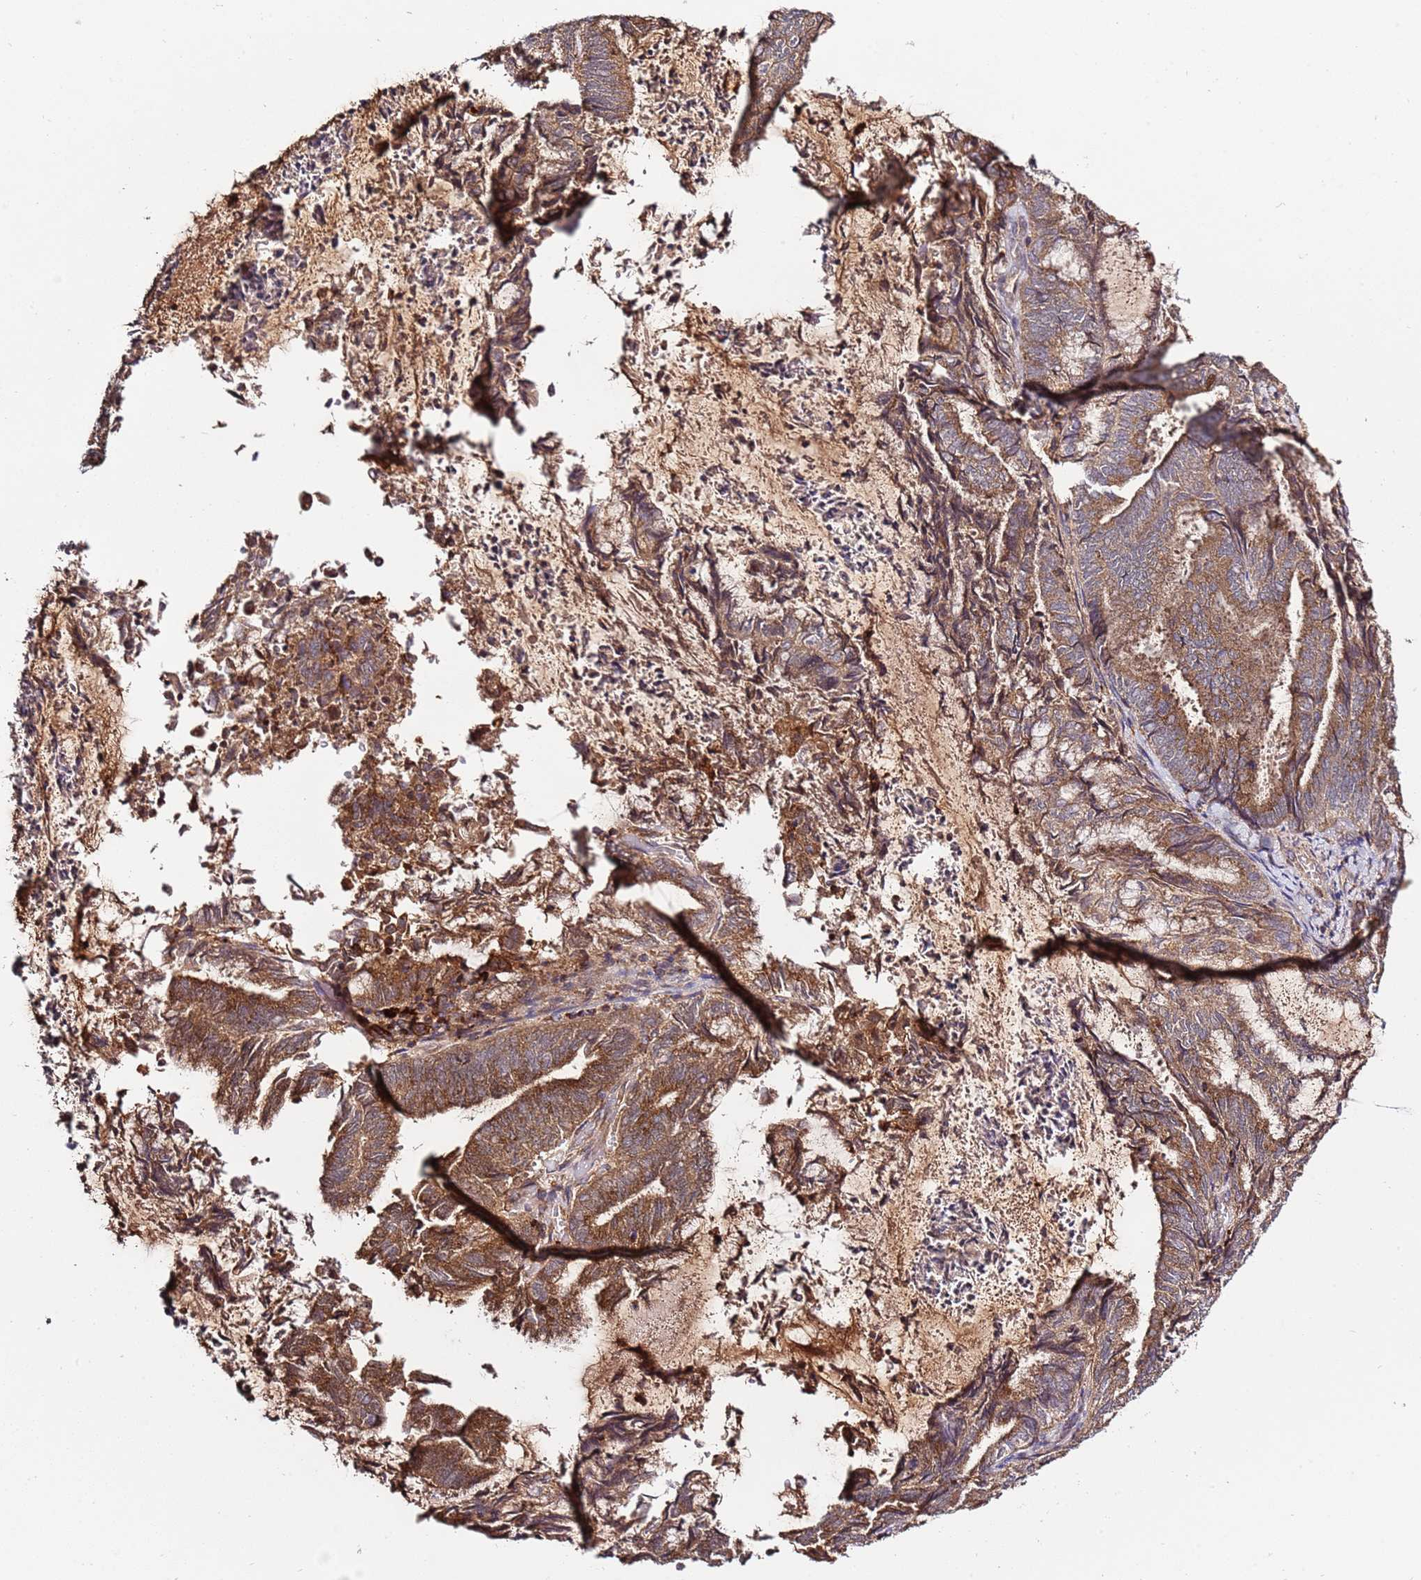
{"staining": {"intensity": "moderate", "quantity": ">75%", "location": "cytoplasmic/membranous"}, "tissue": "endometrial cancer", "cell_type": "Tumor cells", "image_type": "cancer", "snomed": [{"axis": "morphology", "description": "Adenocarcinoma, NOS"}, {"axis": "topography", "description": "Endometrium"}], "caption": "Brown immunohistochemical staining in endometrial adenocarcinoma exhibits moderate cytoplasmic/membranous staining in about >75% of tumor cells.", "gene": "ZNF624", "patient": {"sex": "female", "age": 80}}